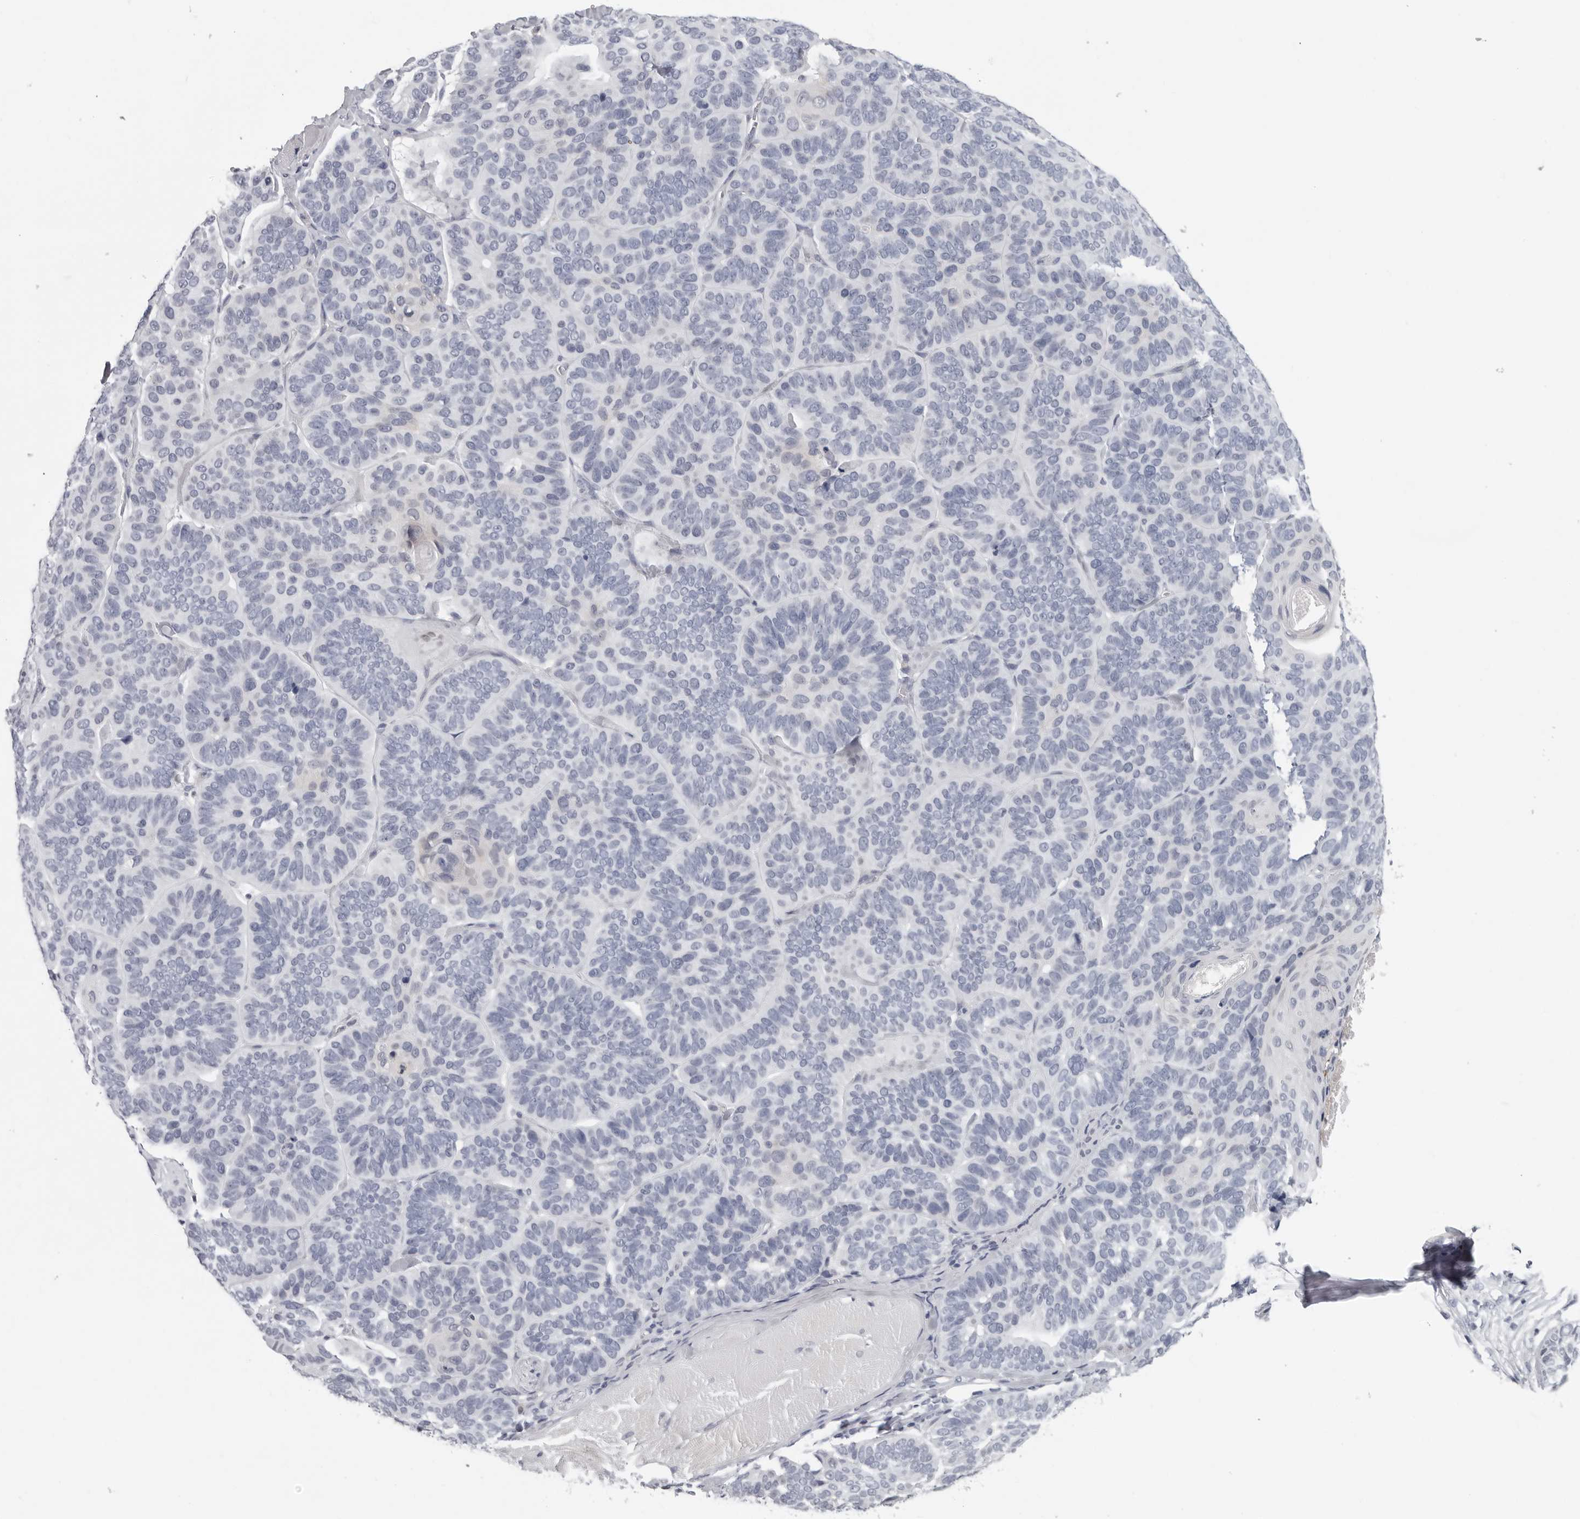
{"staining": {"intensity": "negative", "quantity": "none", "location": "none"}, "tissue": "skin cancer", "cell_type": "Tumor cells", "image_type": "cancer", "snomed": [{"axis": "morphology", "description": "Basal cell carcinoma"}, {"axis": "topography", "description": "Skin"}], "caption": "The photomicrograph exhibits no significant expression in tumor cells of basal cell carcinoma (skin).", "gene": "CCDC28B", "patient": {"sex": "male", "age": 62}}